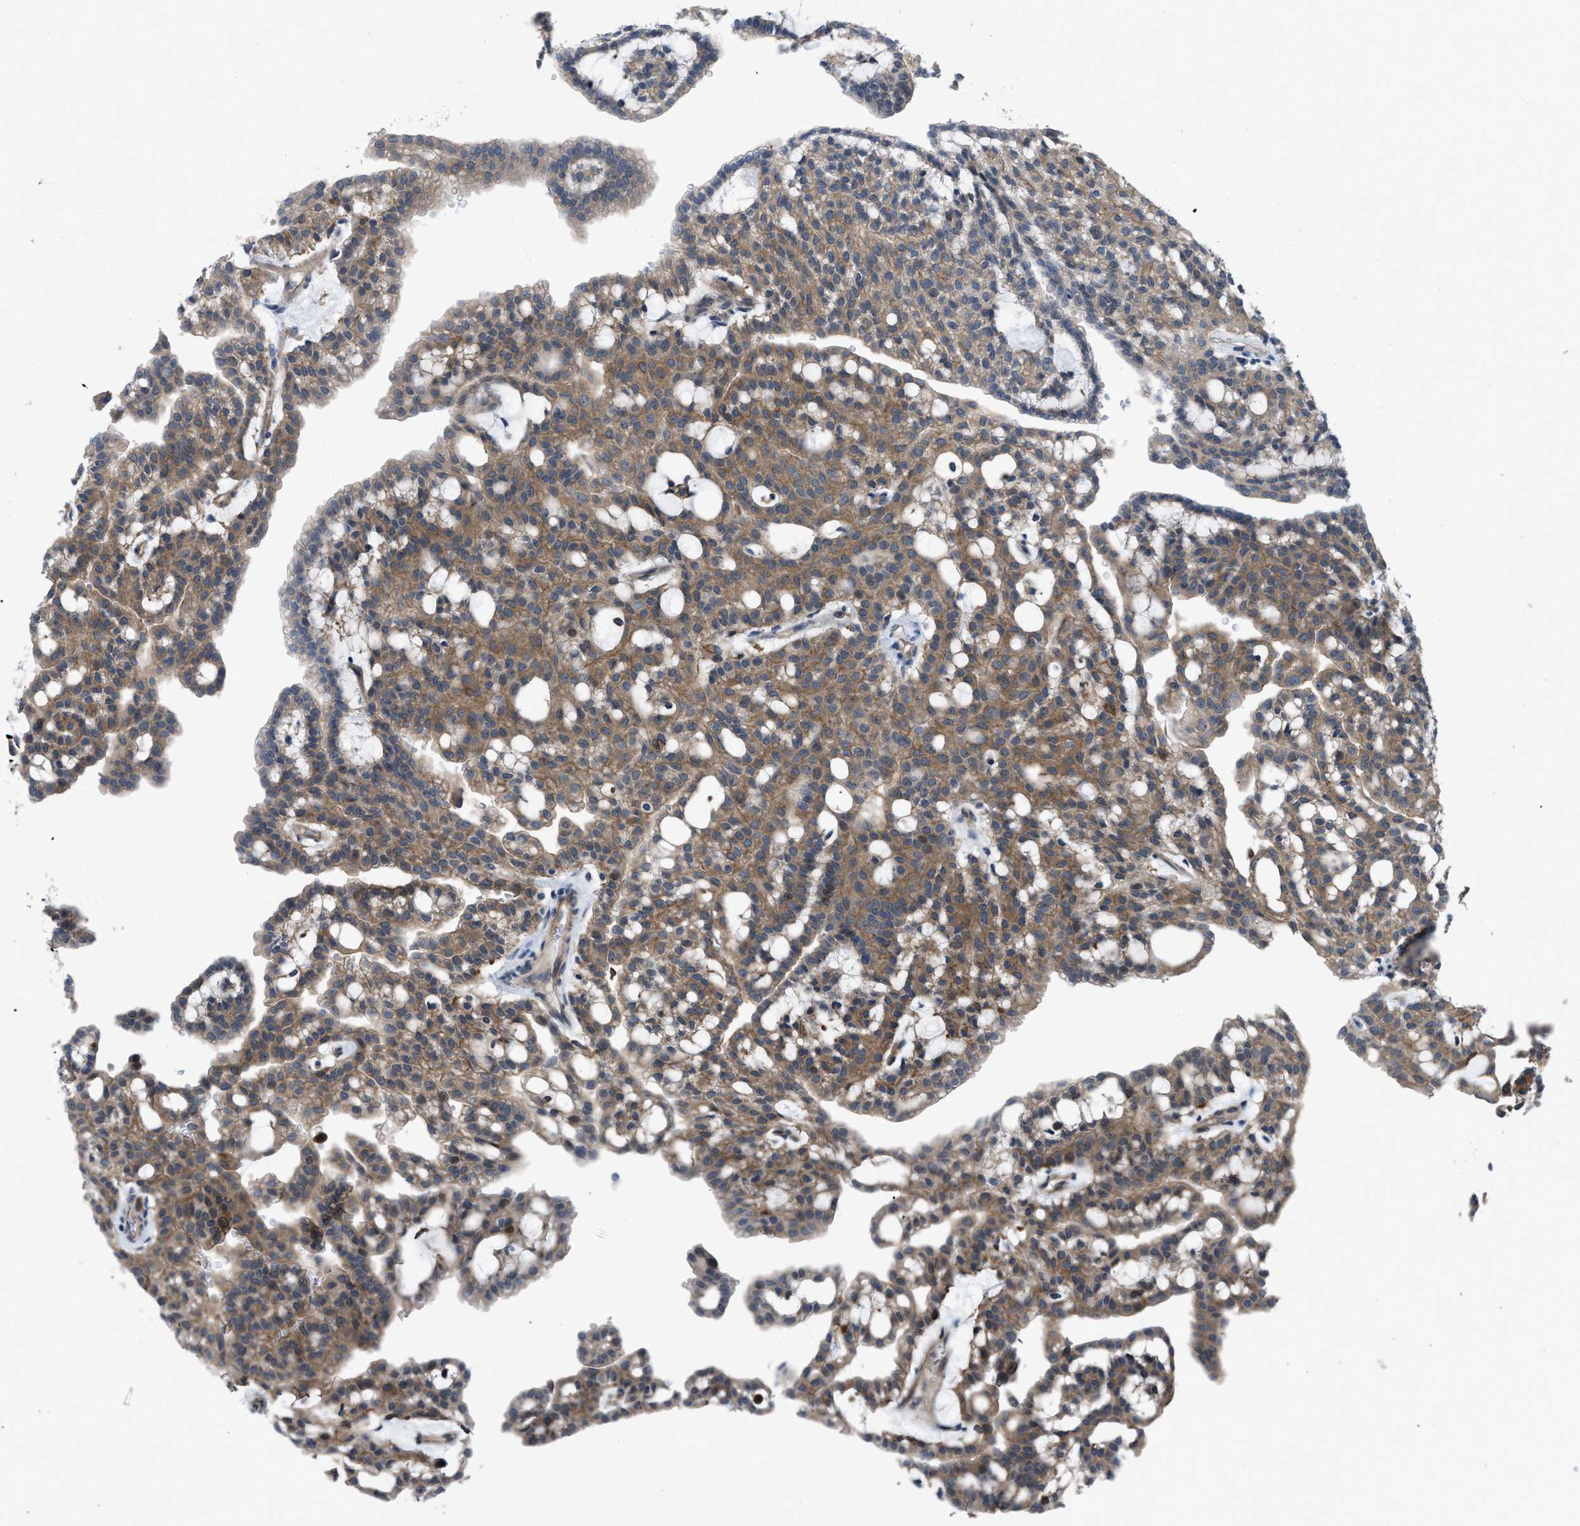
{"staining": {"intensity": "moderate", "quantity": ">75%", "location": "cytoplasmic/membranous"}, "tissue": "renal cancer", "cell_type": "Tumor cells", "image_type": "cancer", "snomed": [{"axis": "morphology", "description": "Adenocarcinoma, NOS"}, {"axis": "topography", "description": "Kidney"}], "caption": "A high-resolution micrograph shows immunohistochemistry (IHC) staining of adenocarcinoma (renal), which displays moderate cytoplasmic/membranous positivity in approximately >75% of tumor cells. (DAB IHC with brightfield microscopy, high magnification).", "gene": "MYO18A", "patient": {"sex": "male", "age": 63}}